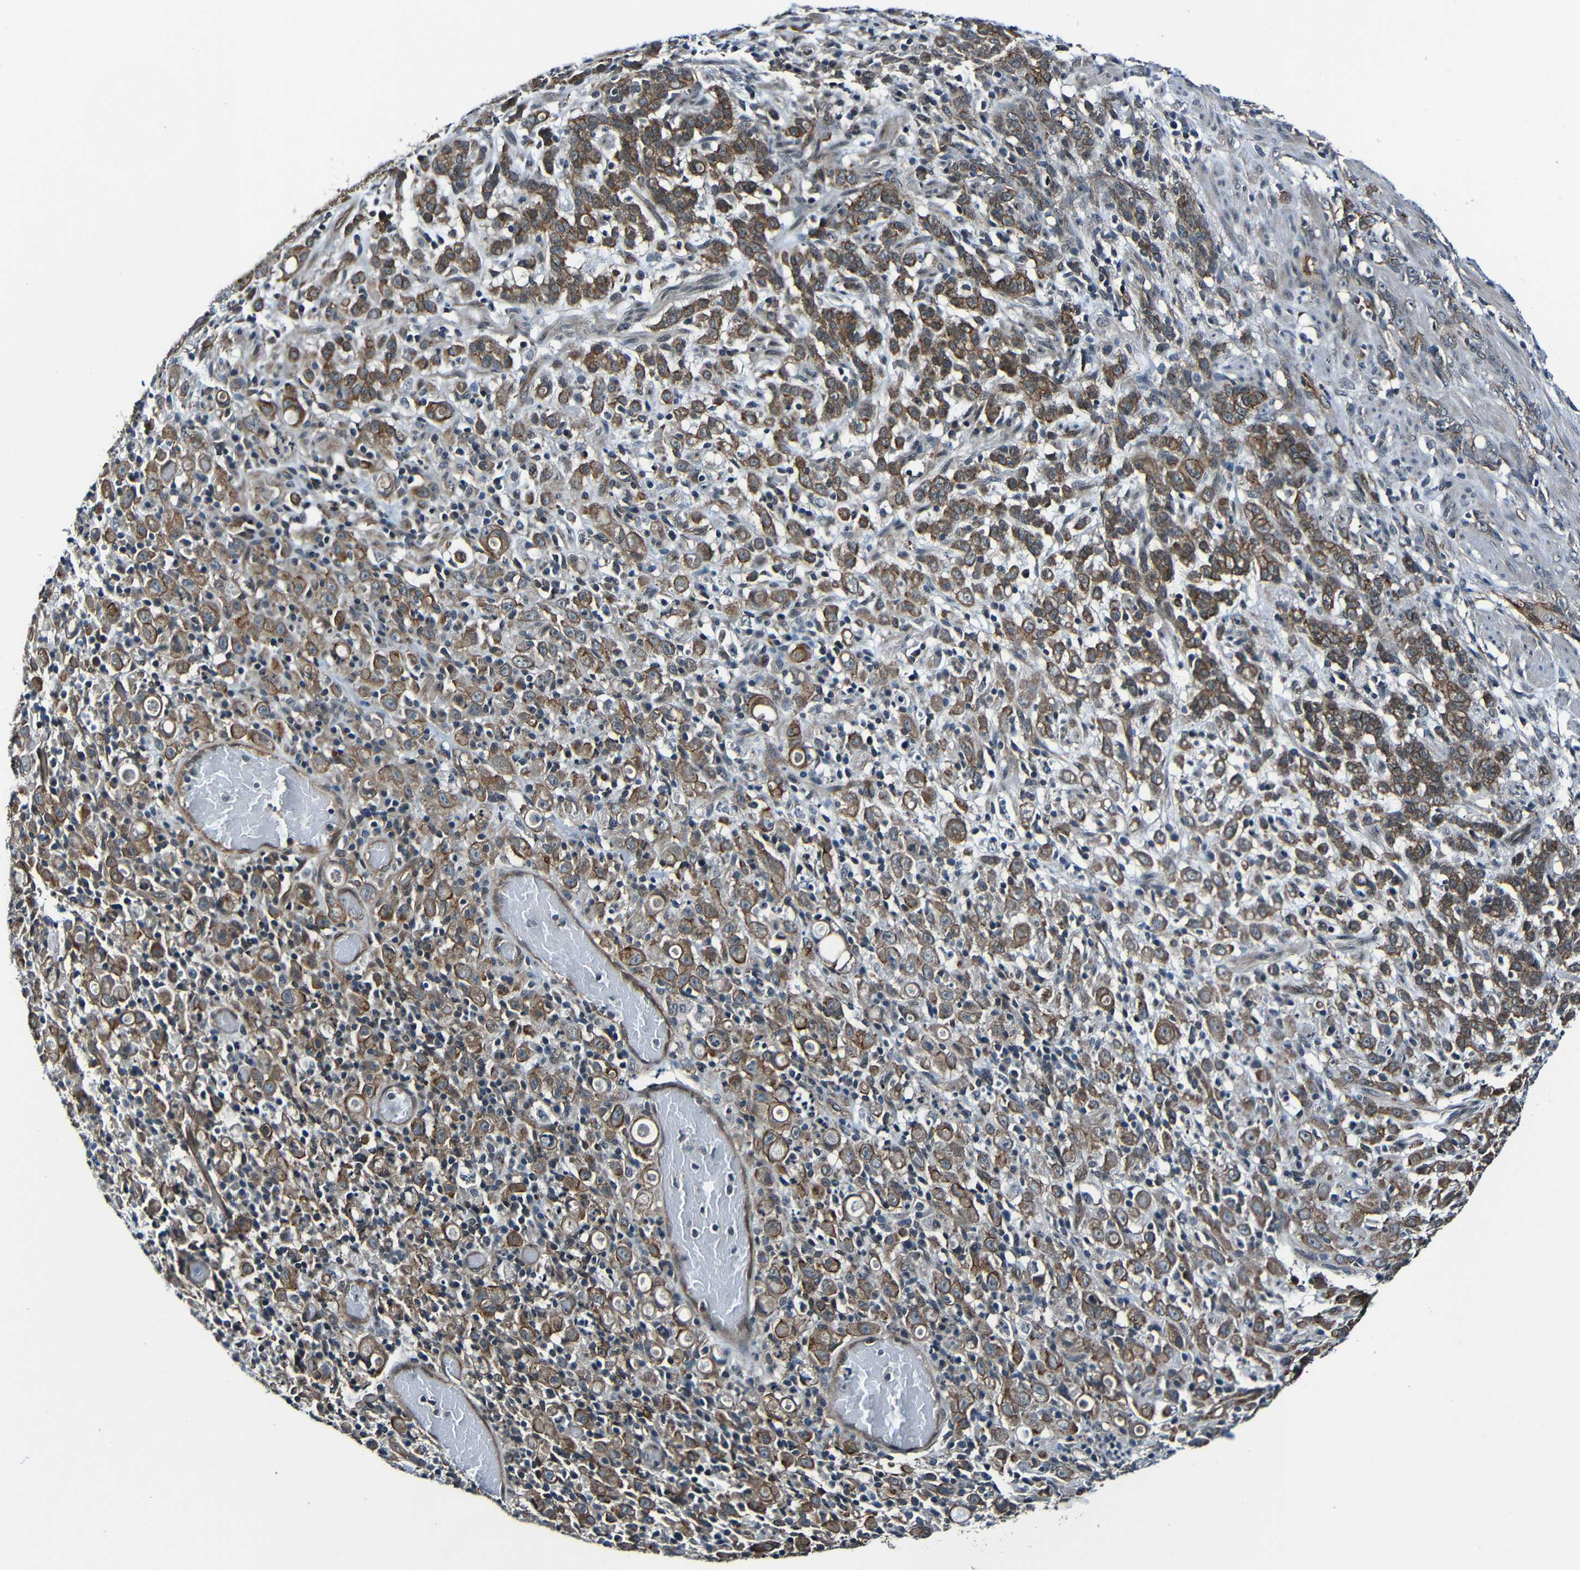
{"staining": {"intensity": "moderate", "quantity": ">75%", "location": "cytoplasmic/membranous"}, "tissue": "stomach cancer", "cell_type": "Tumor cells", "image_type": "cancer", "snomed": [{"axis": "morphology", "description": "Adenocarcinoma, NOS"}, {"axis": "topography", "description": "Stomach, lower"}], "caption": "Immunohistochemistry of human stomach cancer demonstrates medium levels of moderate cytoplasmic/membranous positivity in about >75% of tumor cells. (brown staining indicates protein expression, while blue staining denotes nuclei).", "gene": "LGR5", "patient": {"sex": "male", "age": 88}}